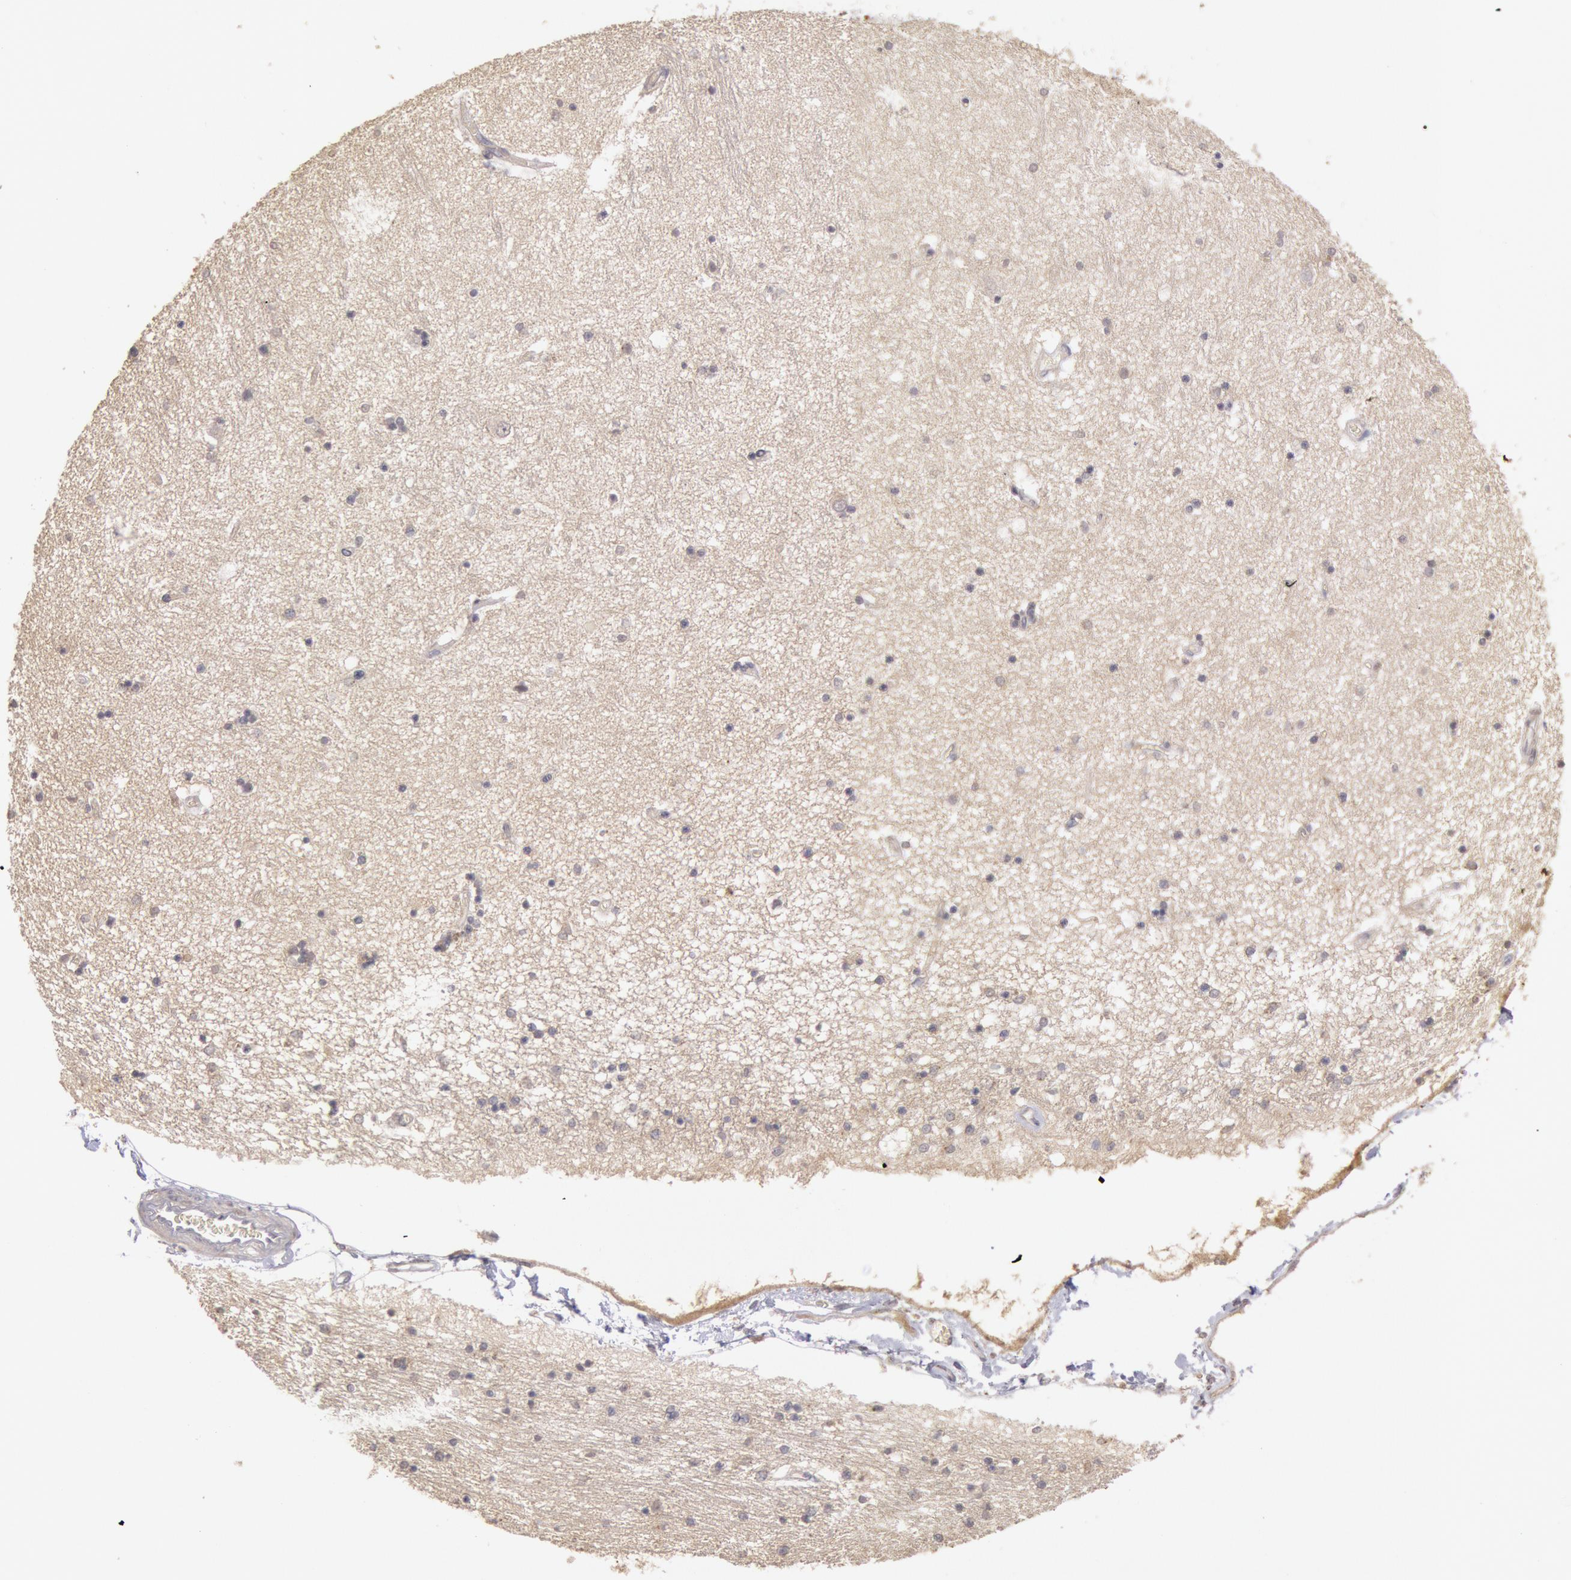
{"staining": {"intensity": "negative", "quantity": "none", "location": "none"}, "tissue": "hippocampus", "cell_type": "Glial cells", "image_type": "normal", "snomed": [{"axis": "morphology", "description": "Normal tissue, NOS"}, {"axis": "topography", "description": "Hippocampus"}], "caption": "Immunohistochemistry (IHC) image of benign human hippocampus stained for a protein (brown), which shows no staining in glial cells. (DAB IHC visualized using brightfield microscopy, high magnification).", "gene": "PLA2G6", "patient": {"sex": "female", "age": 54}}